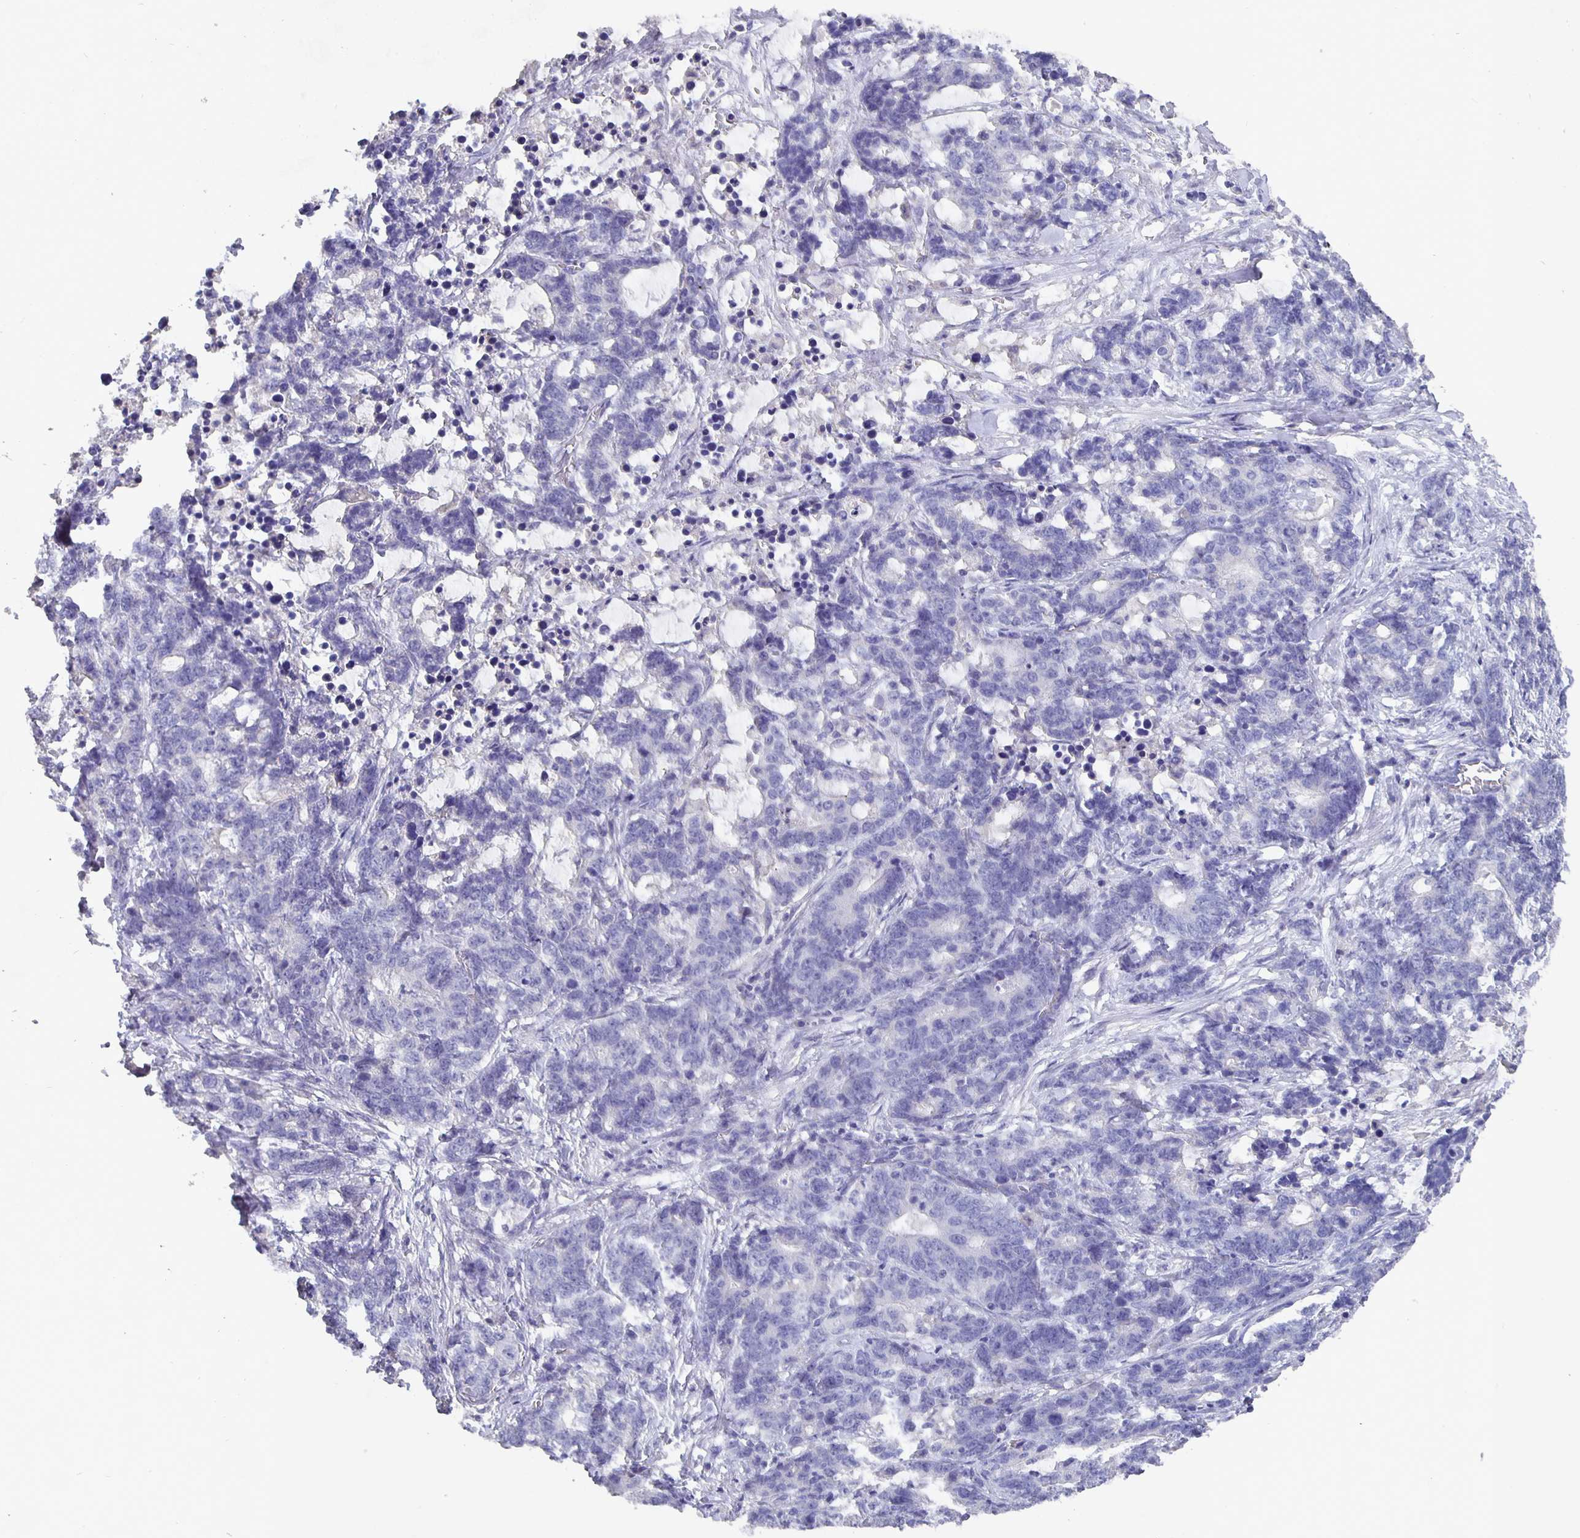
{"staining": {"intensity": "negative", "quantity": "none", "location": "none"}, "tissue": "stomach cancer", "cell_type": "Tumor cells", "image_type": "cancer", "snomed": [{"axis": "morphology", "description": "Normal tissue, NOS"}, {"axis": "morphology", "description": "Adenocarcinoma, NOS"}, {"axis": "topography", "description": "Stomach"}], "caption": "High magnification brightfield microscopy of stomach adenocarcinoma stained with DAB (3,3'-diaminobenzidine) (brown) and counterstained with hematoxylin (blue): tumor cells show no significant expression.", "gene": "CFAP74", "patient": {"sex": "female", "age": 64}}